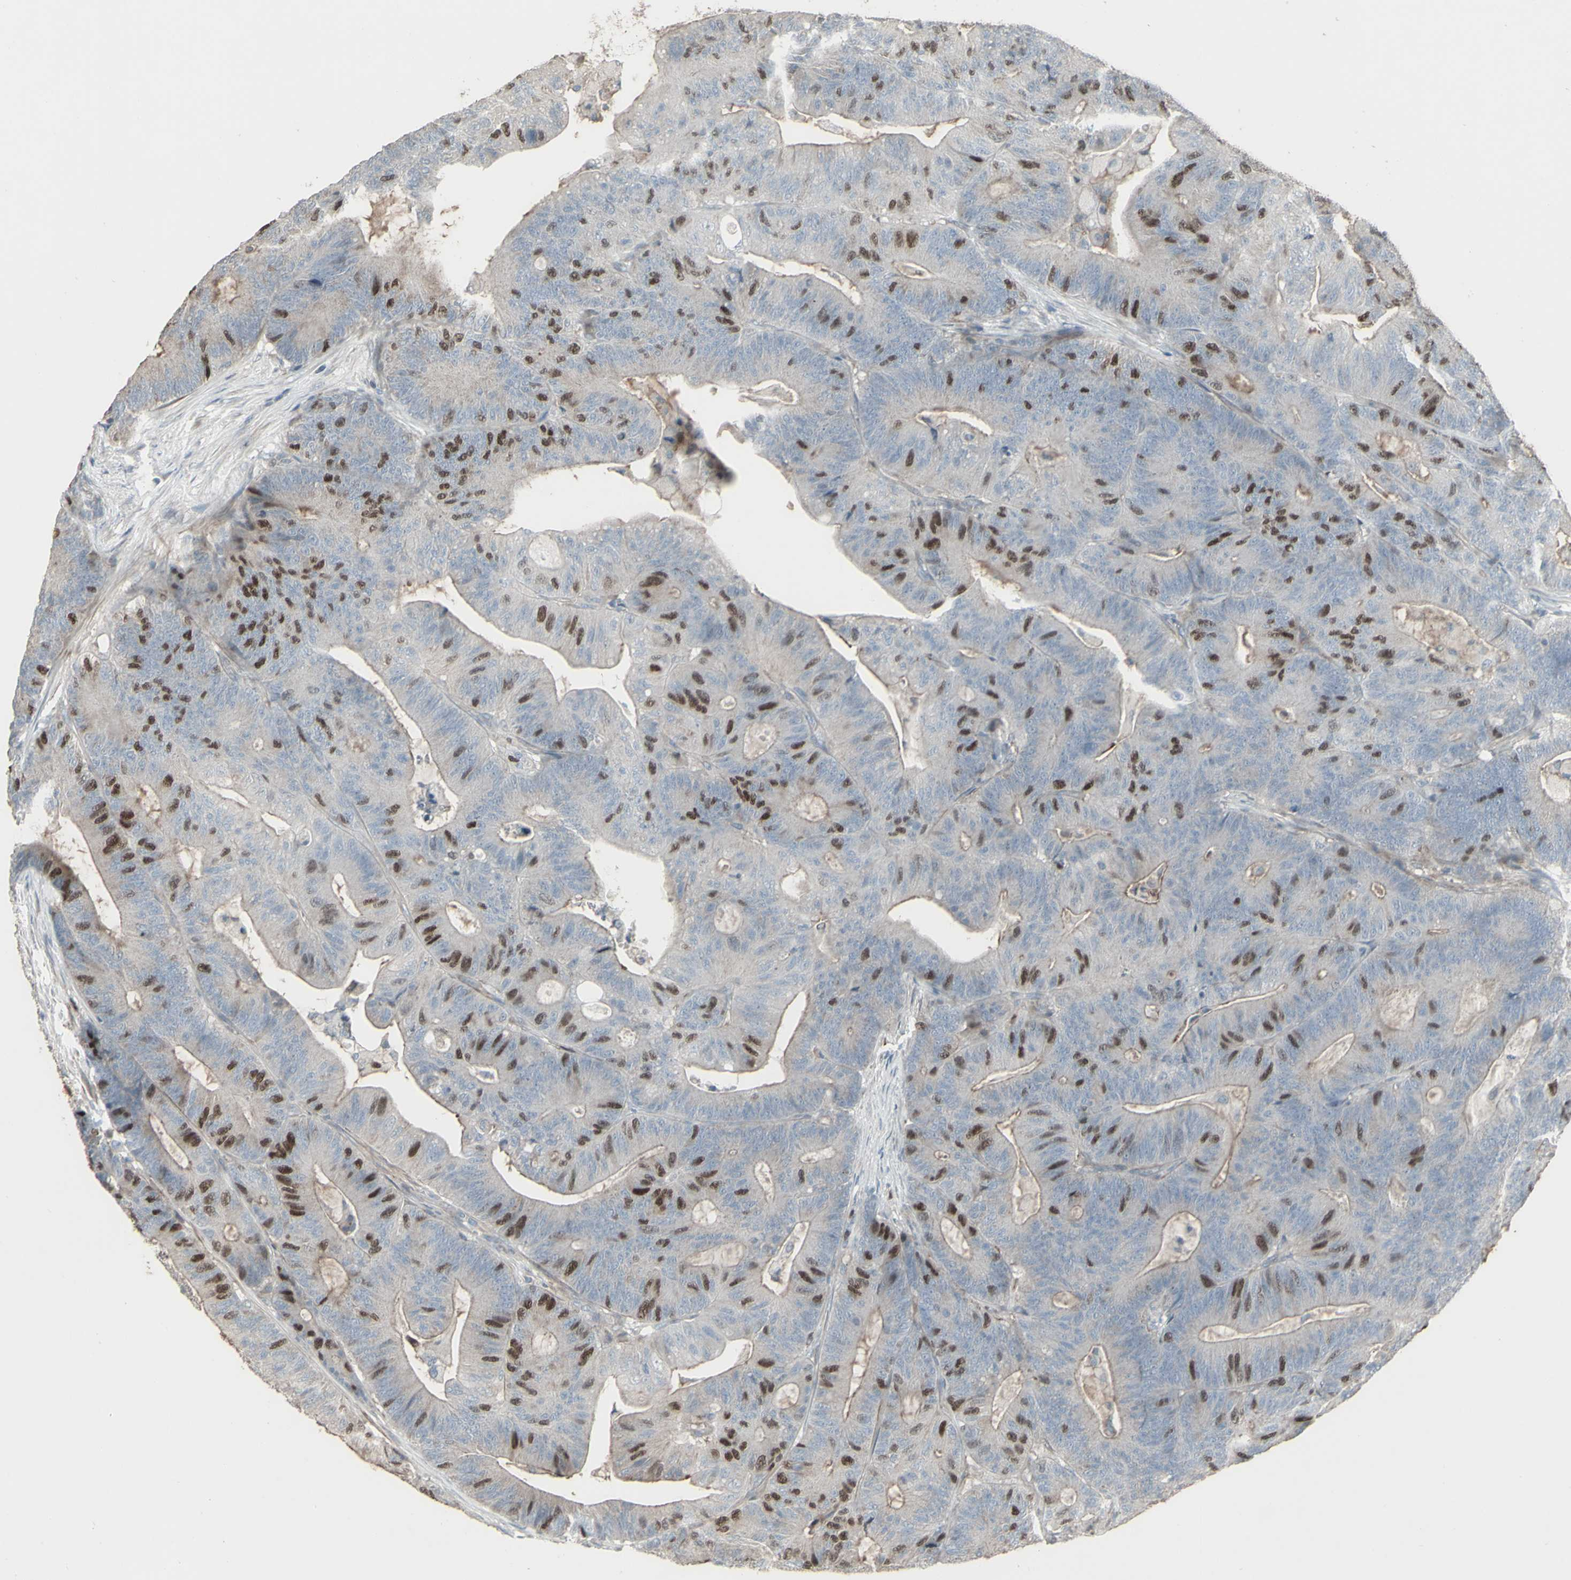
{"staining": {"intensity": "strong", "quantity": "25%-75%", "location": "nuclear"}, "tissue": "colorectal cancer", "cell_type": "Tumor cells", "image_type": "cancer", "snomed": [{"axis": "morphology", "description": "Adenocarcinoma, NOS"}, {"axis": "topography", "description": "Colon"}], "caption": "IHC histopathology image of neoplastic tissue: colorectal cancer (adenocarcinoma) stained using immunohistochemistry shows high levels of strong protein expression localized specifically in the nuclear of tumor cells, appearing as a nuclear brown color.", "gene": "GMNN", "patient": {"sex": "female", "age": 84}}